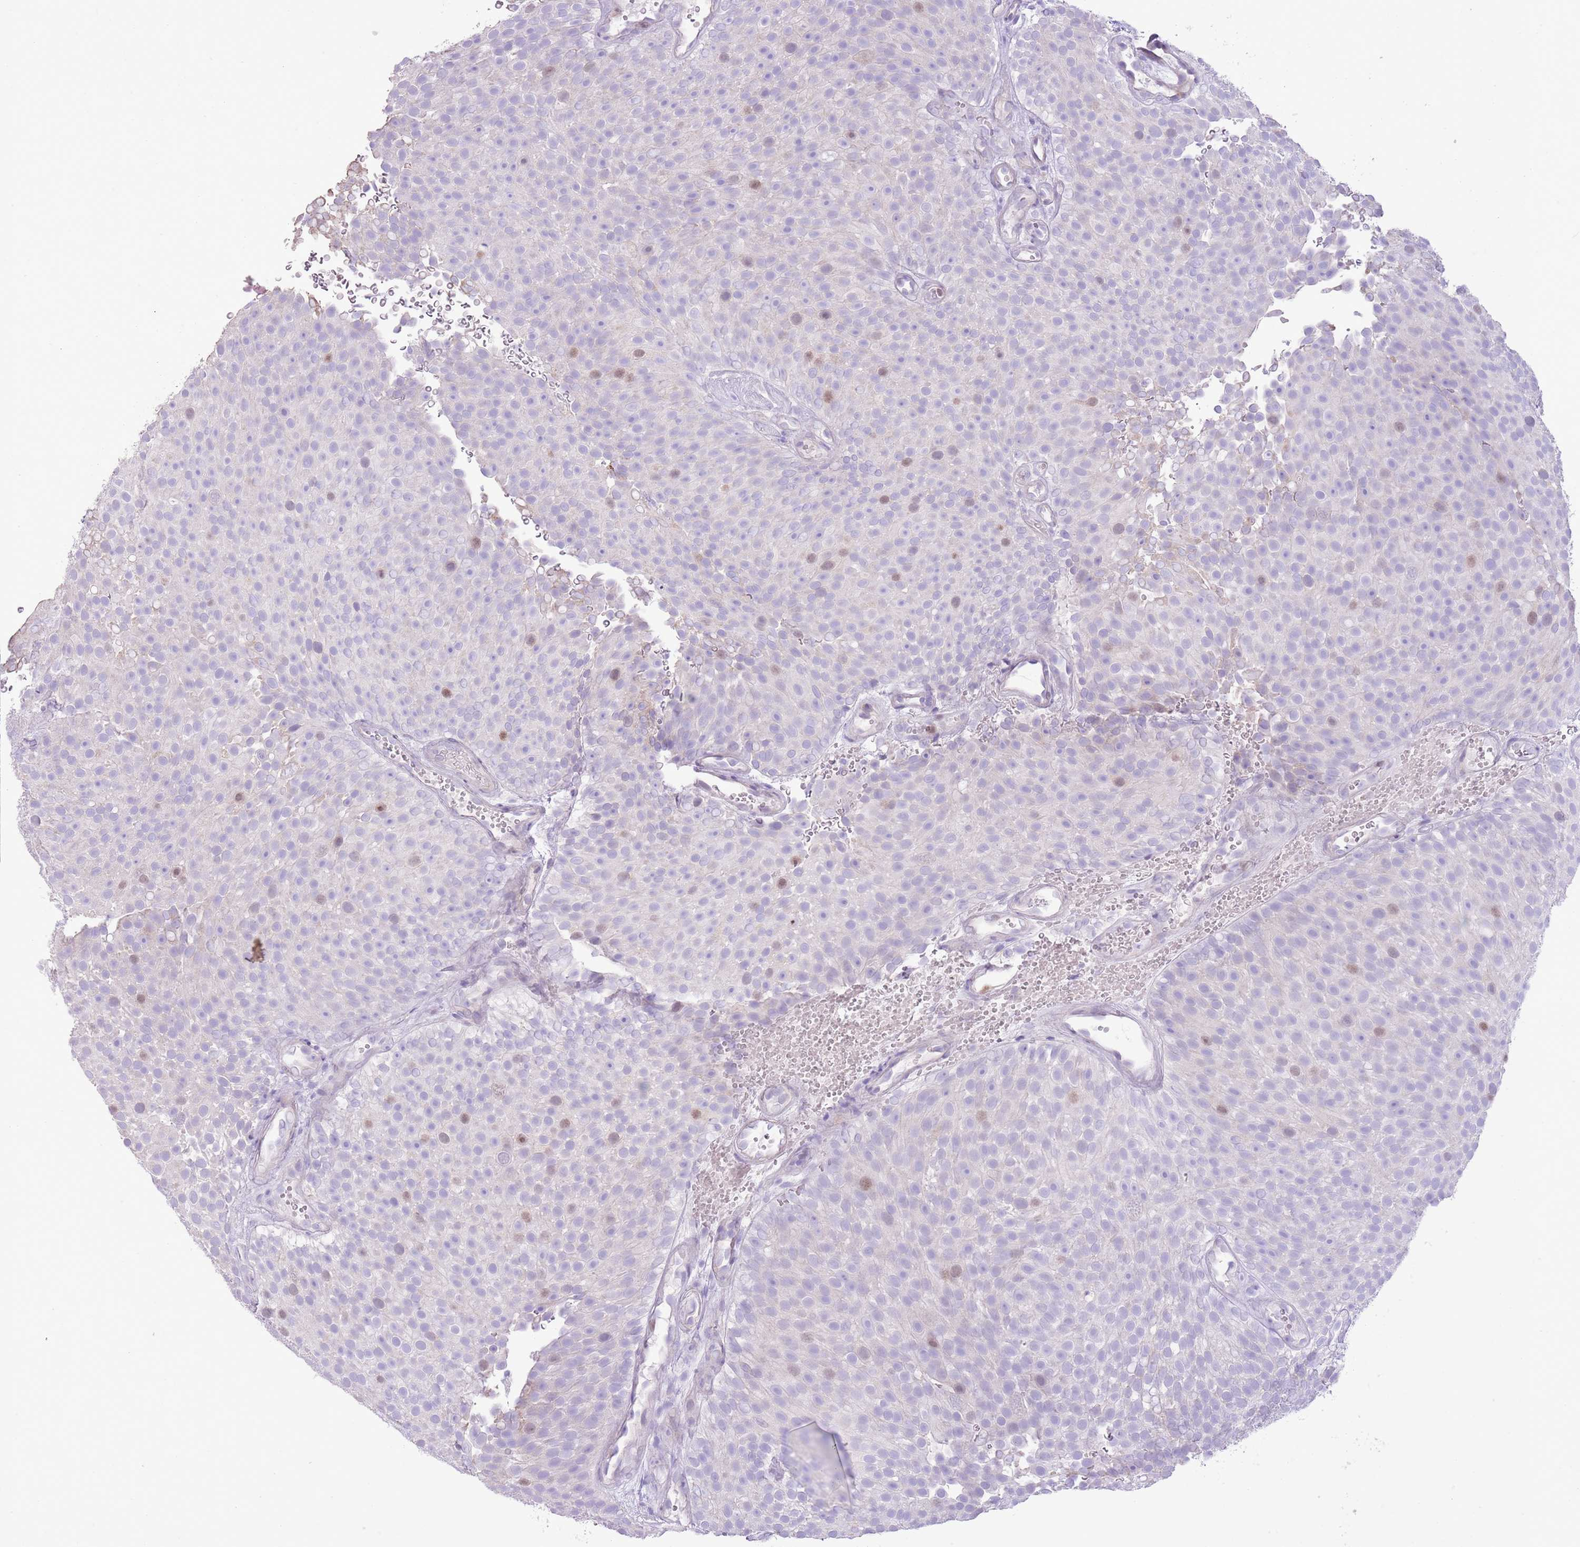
{"staining": {"intensity": "moderate", "quantity": "<25%", "location": "nuclear"}, "tissue": "urothelial cancer", "cell_type": "Tumor cells", "image_type": "cancer", "snomed": [{"axis": "morphology", "description": "Urothelial carcinoma, Low grade"}, {"axis": "topography", "description": "Urinary bladder"}], "caption": "A brown stain labels moderate nuclear expression of a protein in urothelial cancer tumor cells. (brown staining indicates protein expression, while blue staining denotes nuclei).", "gene": "GMNN", "patient": {"sex": "male", "age": 78}}